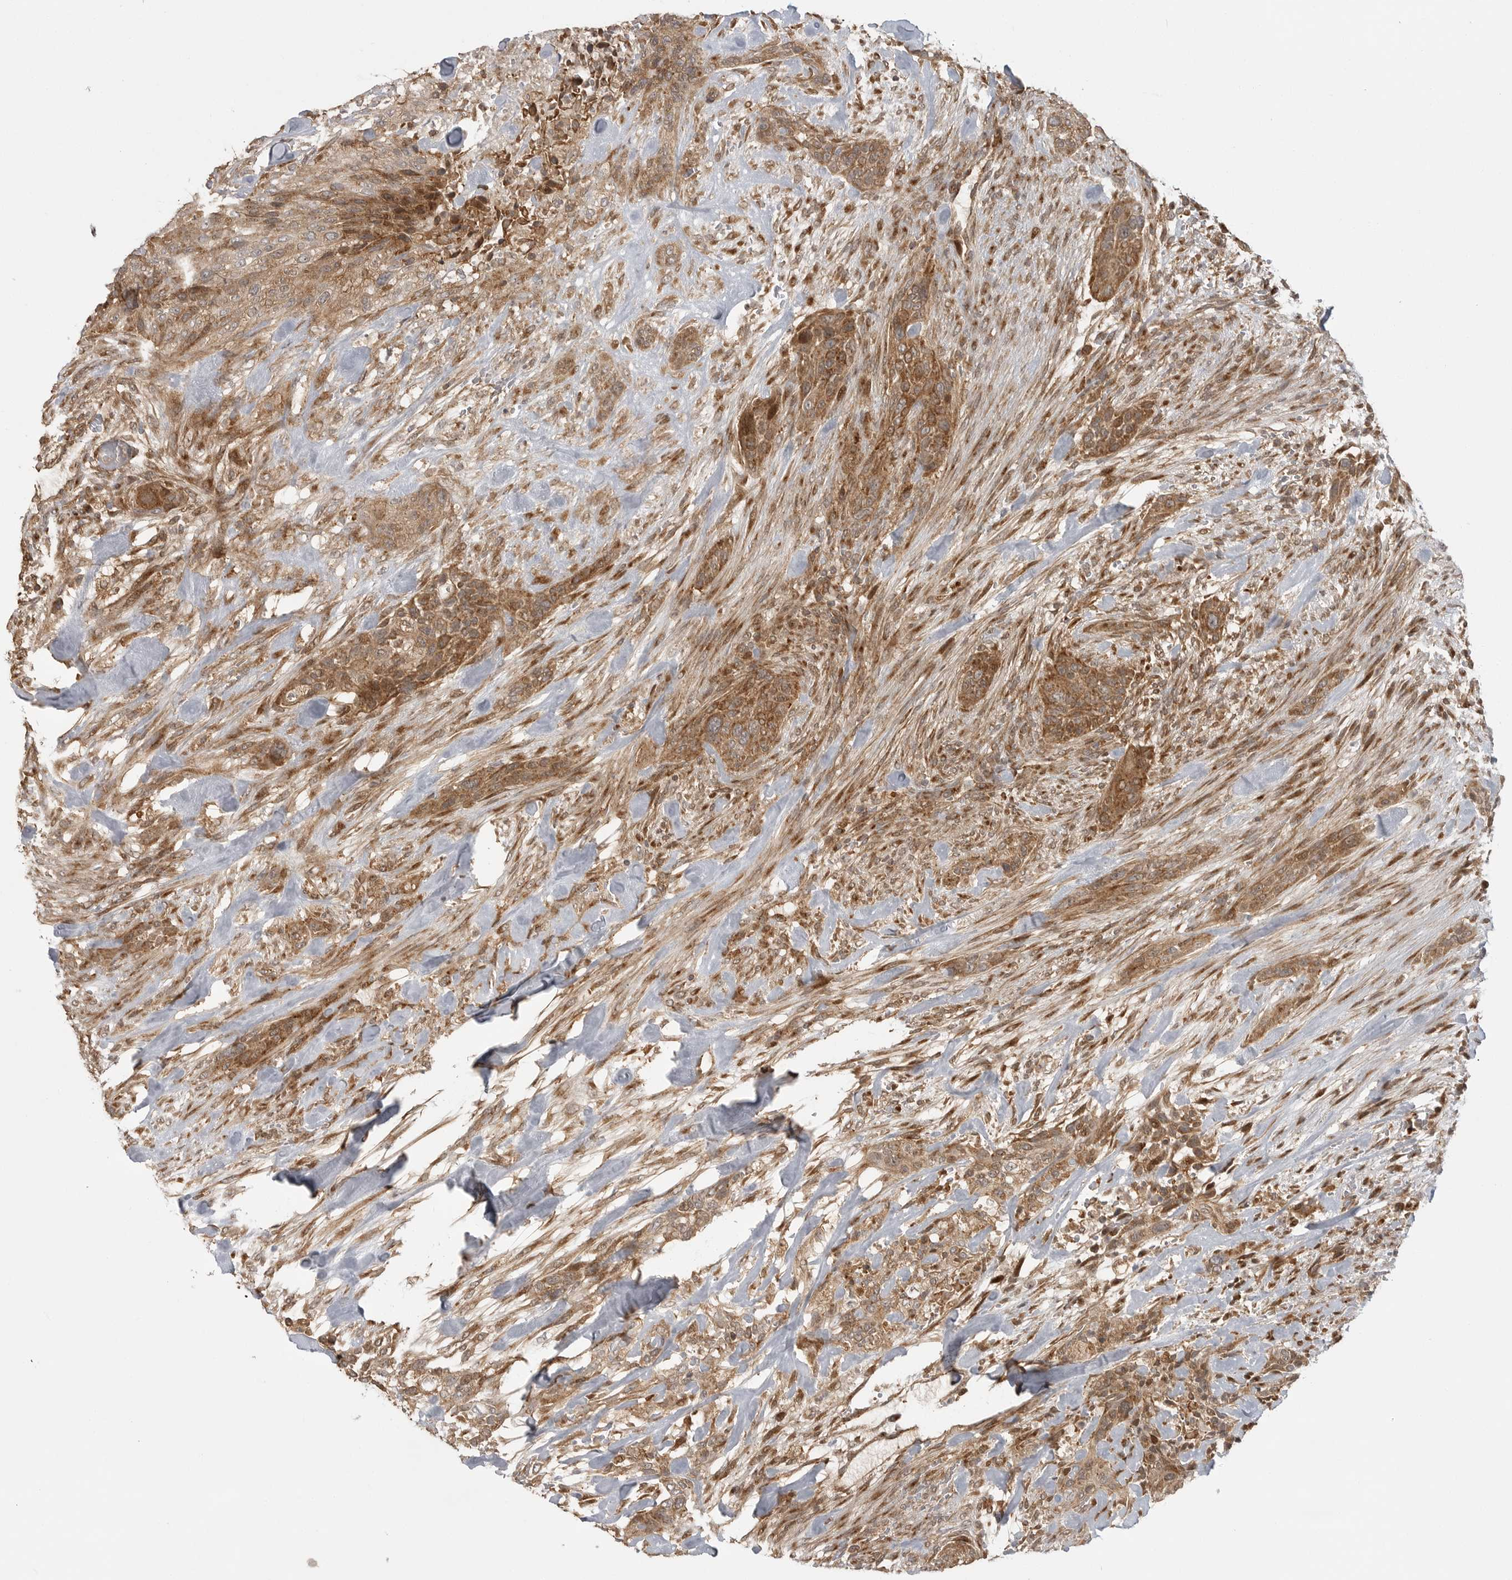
{"staining": {"intensity": "moderate", "quantity": ">75%", "location": "cytoplasmic/membranous"}, "tissue": "urothelial cancer", "cell_type": "Tumor cells", "image_type": "cancer", "snomed": [{"axis": "morphology", "description": "Urothelial carcinoma, High grade"}, {"axis": "topography", "description": "Urinary bladder"}], "caption": "Immunohistochemical staining of high-grade urothelial carcinoma displays medium levels of moderate cytoplasmic/membranous protein positivity in approximately >75% of tumor cells.", "gene": "FAT3", "patient": {"sex": "male", "age": 35}}